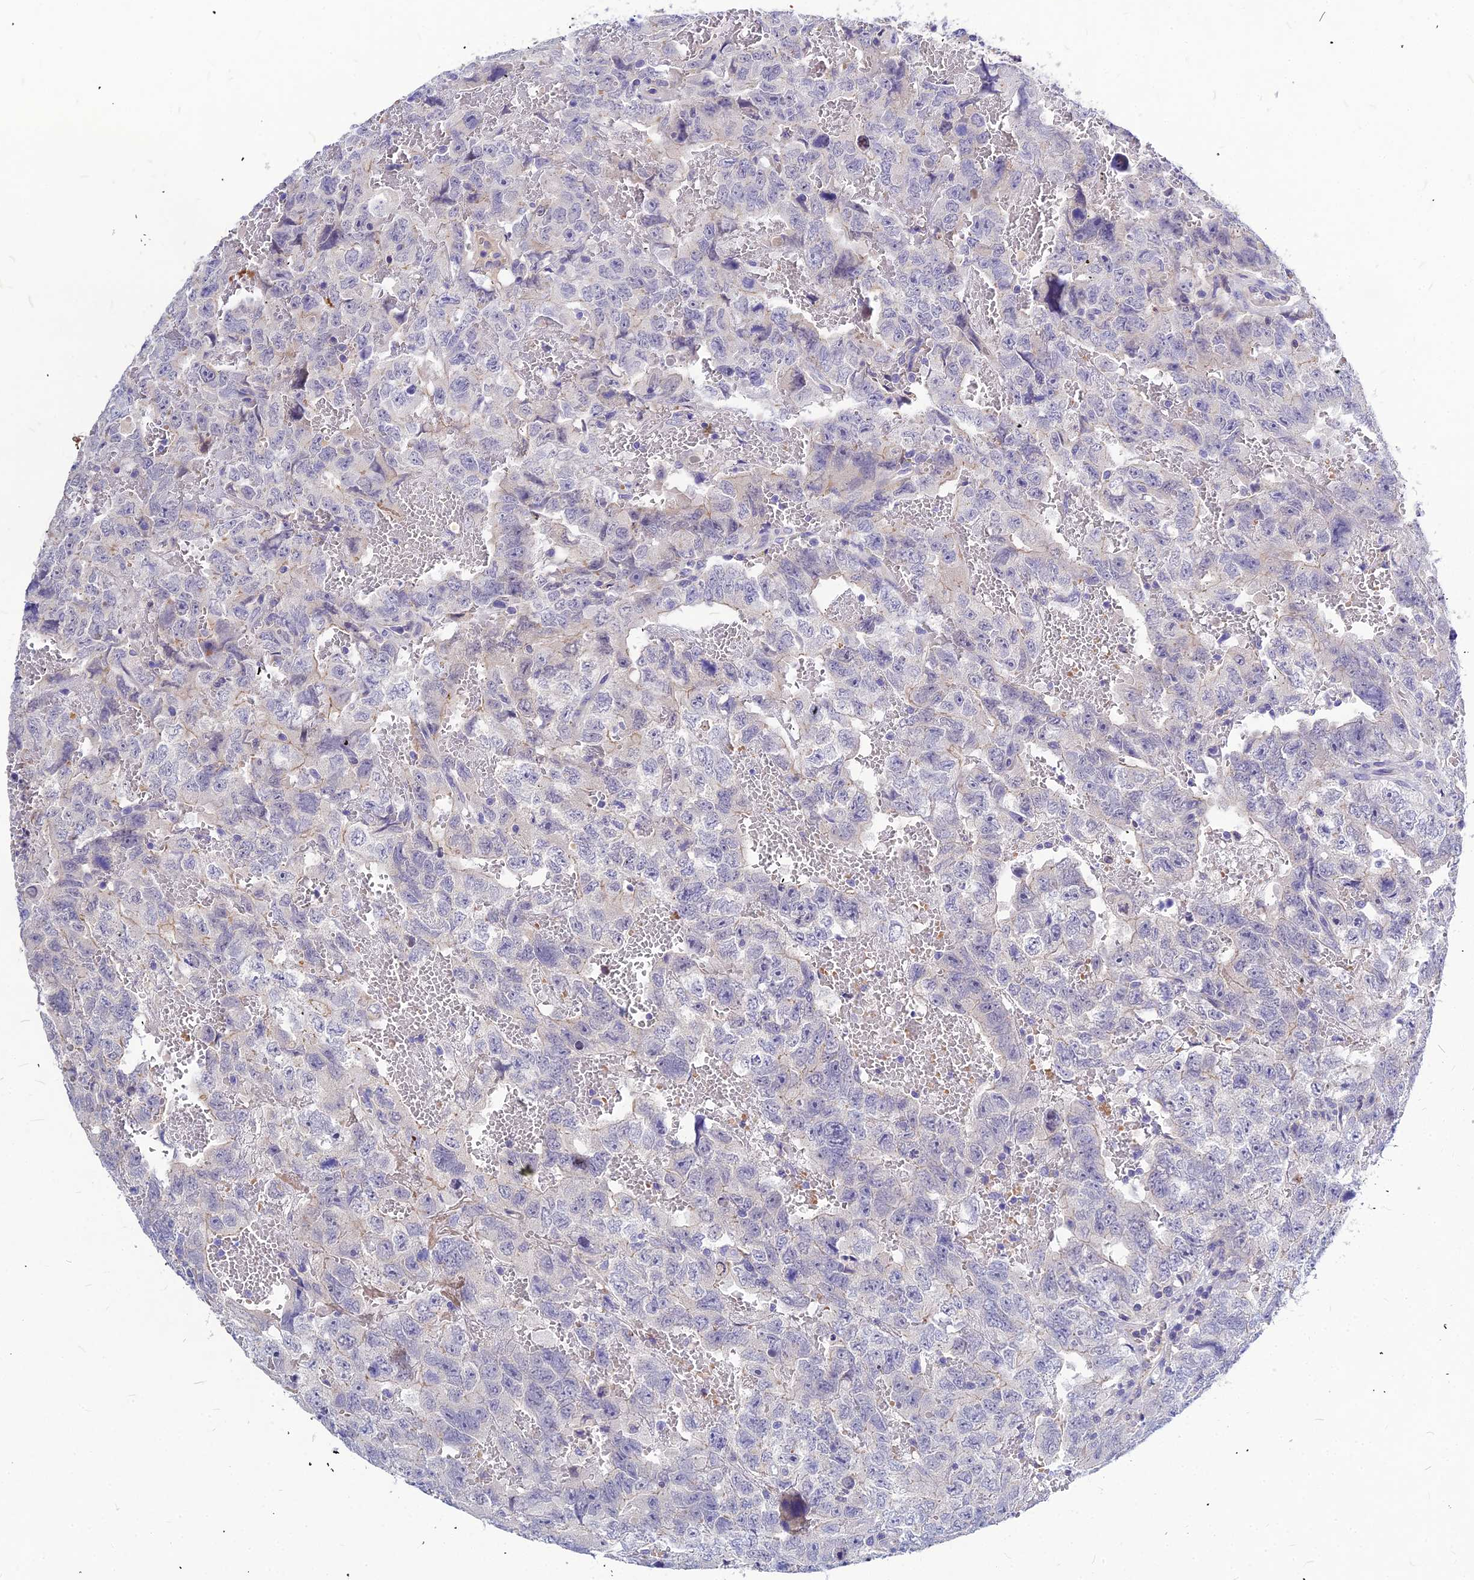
{"staining": {"intensity": "negative", "quantity": "none", "location": "none"}, "tissue": "testis cancer", "cell_type": "Tumor cells", "image_type": "cancer", "snomed": [{"axis": "morphology", "description": "Carcinoma, Embryonal, NOS"}, {"axis": "topography", "description": "Testis"}], "caption": "A high-resolution photomicrograph shows IHC staining of testis cancer, which demonstrates no significant expression in tumor cells.", "gene": "DMRTA1", "patient": {"sex": "male", "age": 45}}